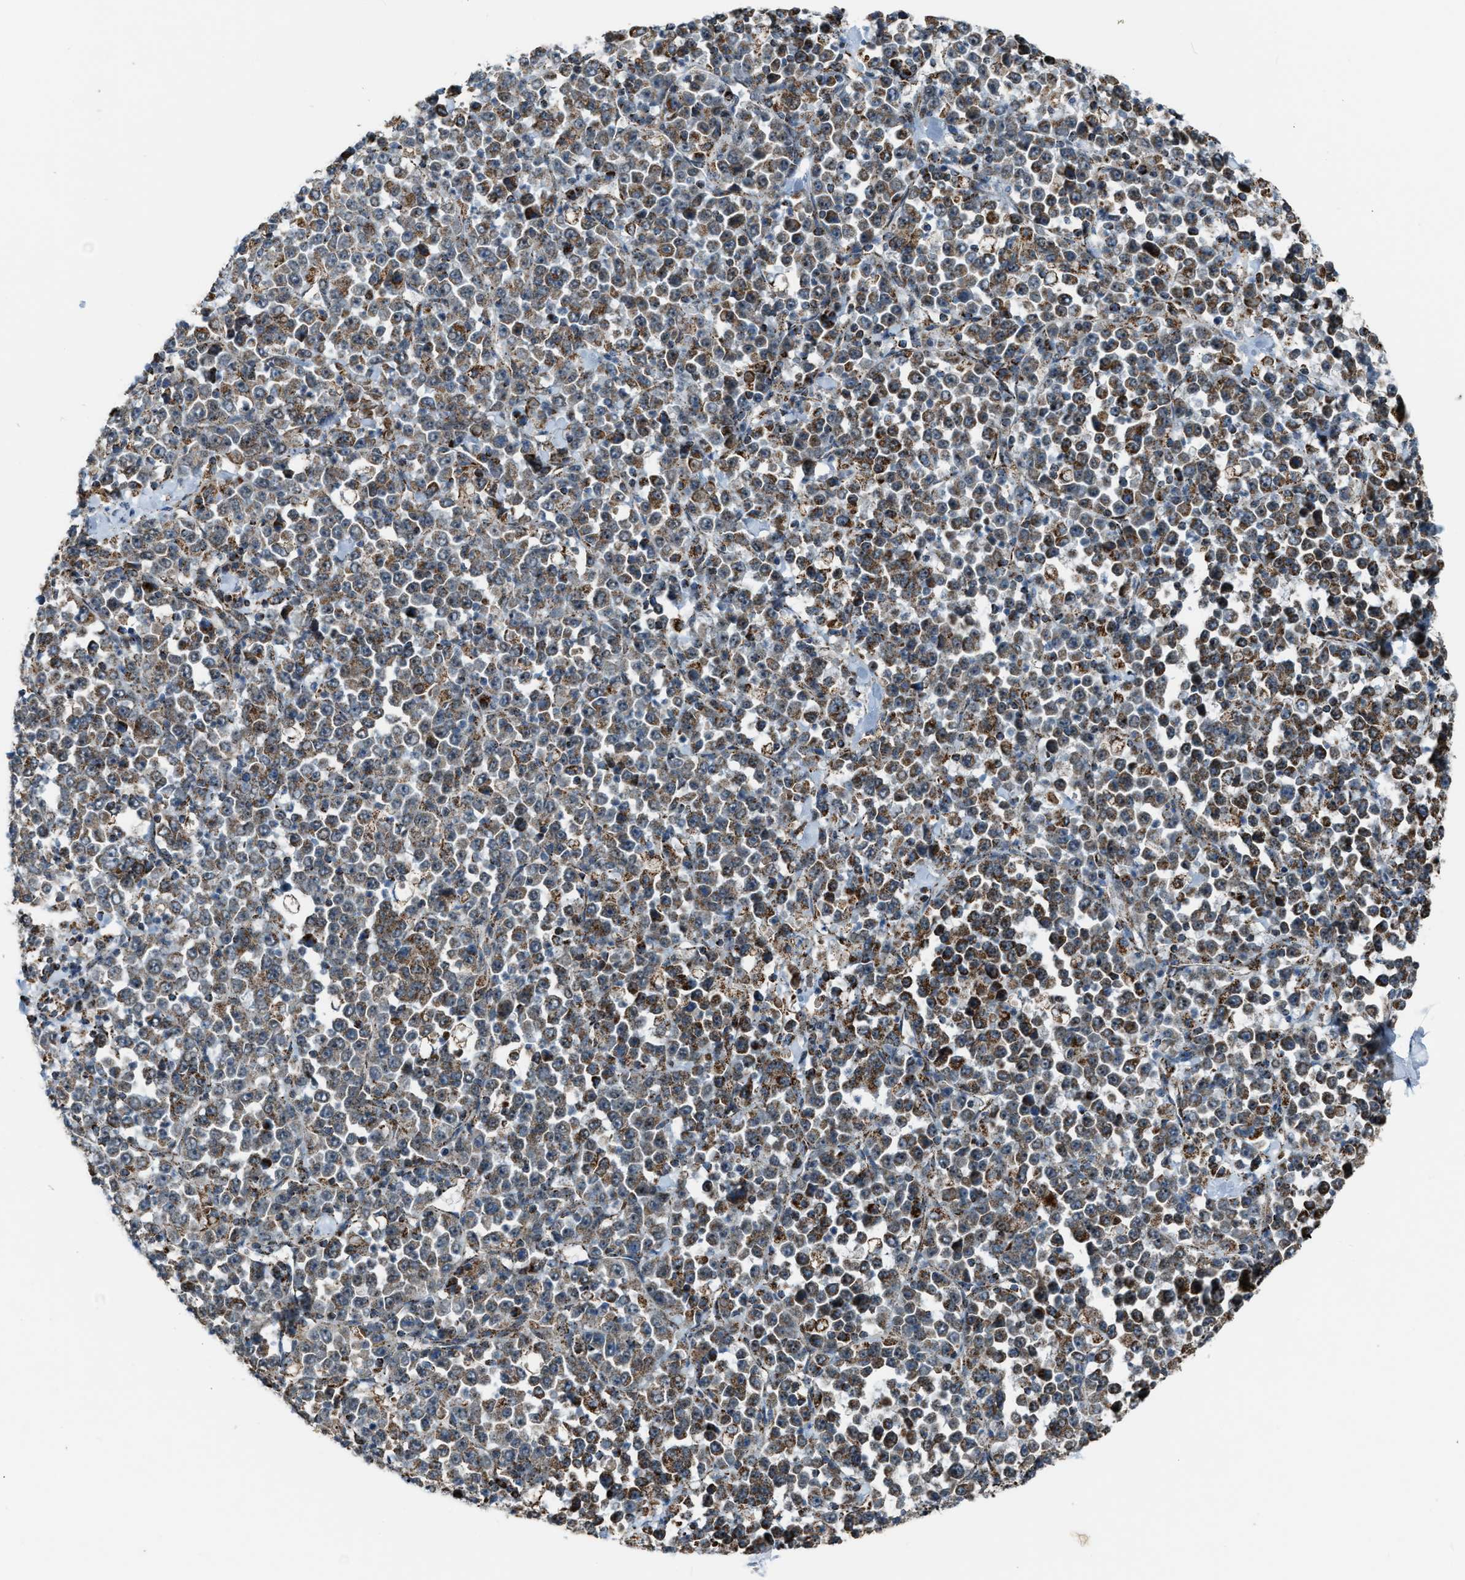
{"staining": {"intensity": "moderate", "quantity": "25%-75%", "location": "cytoplasmic/membranous"}, "tissue": "stomach cancer", "cell_type": "Tumor cells", "image_type": "cancer", "snomed": [{"axis": "morphology", "description": "Normal tissue, NOS"}, {"axis": "morphology", "description": "Adenocarcinoma, NOS"}, {"axis": "topography", "description": "Stomach, upper"}, {"axis": "topography", "description": "Stomach"}], "caption": "DAB immunohistochemical staining of stomach cancer (adenocarcinoma) shows moderate cytoplasmic/membranous protein expression in approximately 25%-75% of tumor cells. (DAB IHC with brightfield microscopy, high magnification).", "gene": "CHN2", "patient": {"sex": "male", "age": 59}}